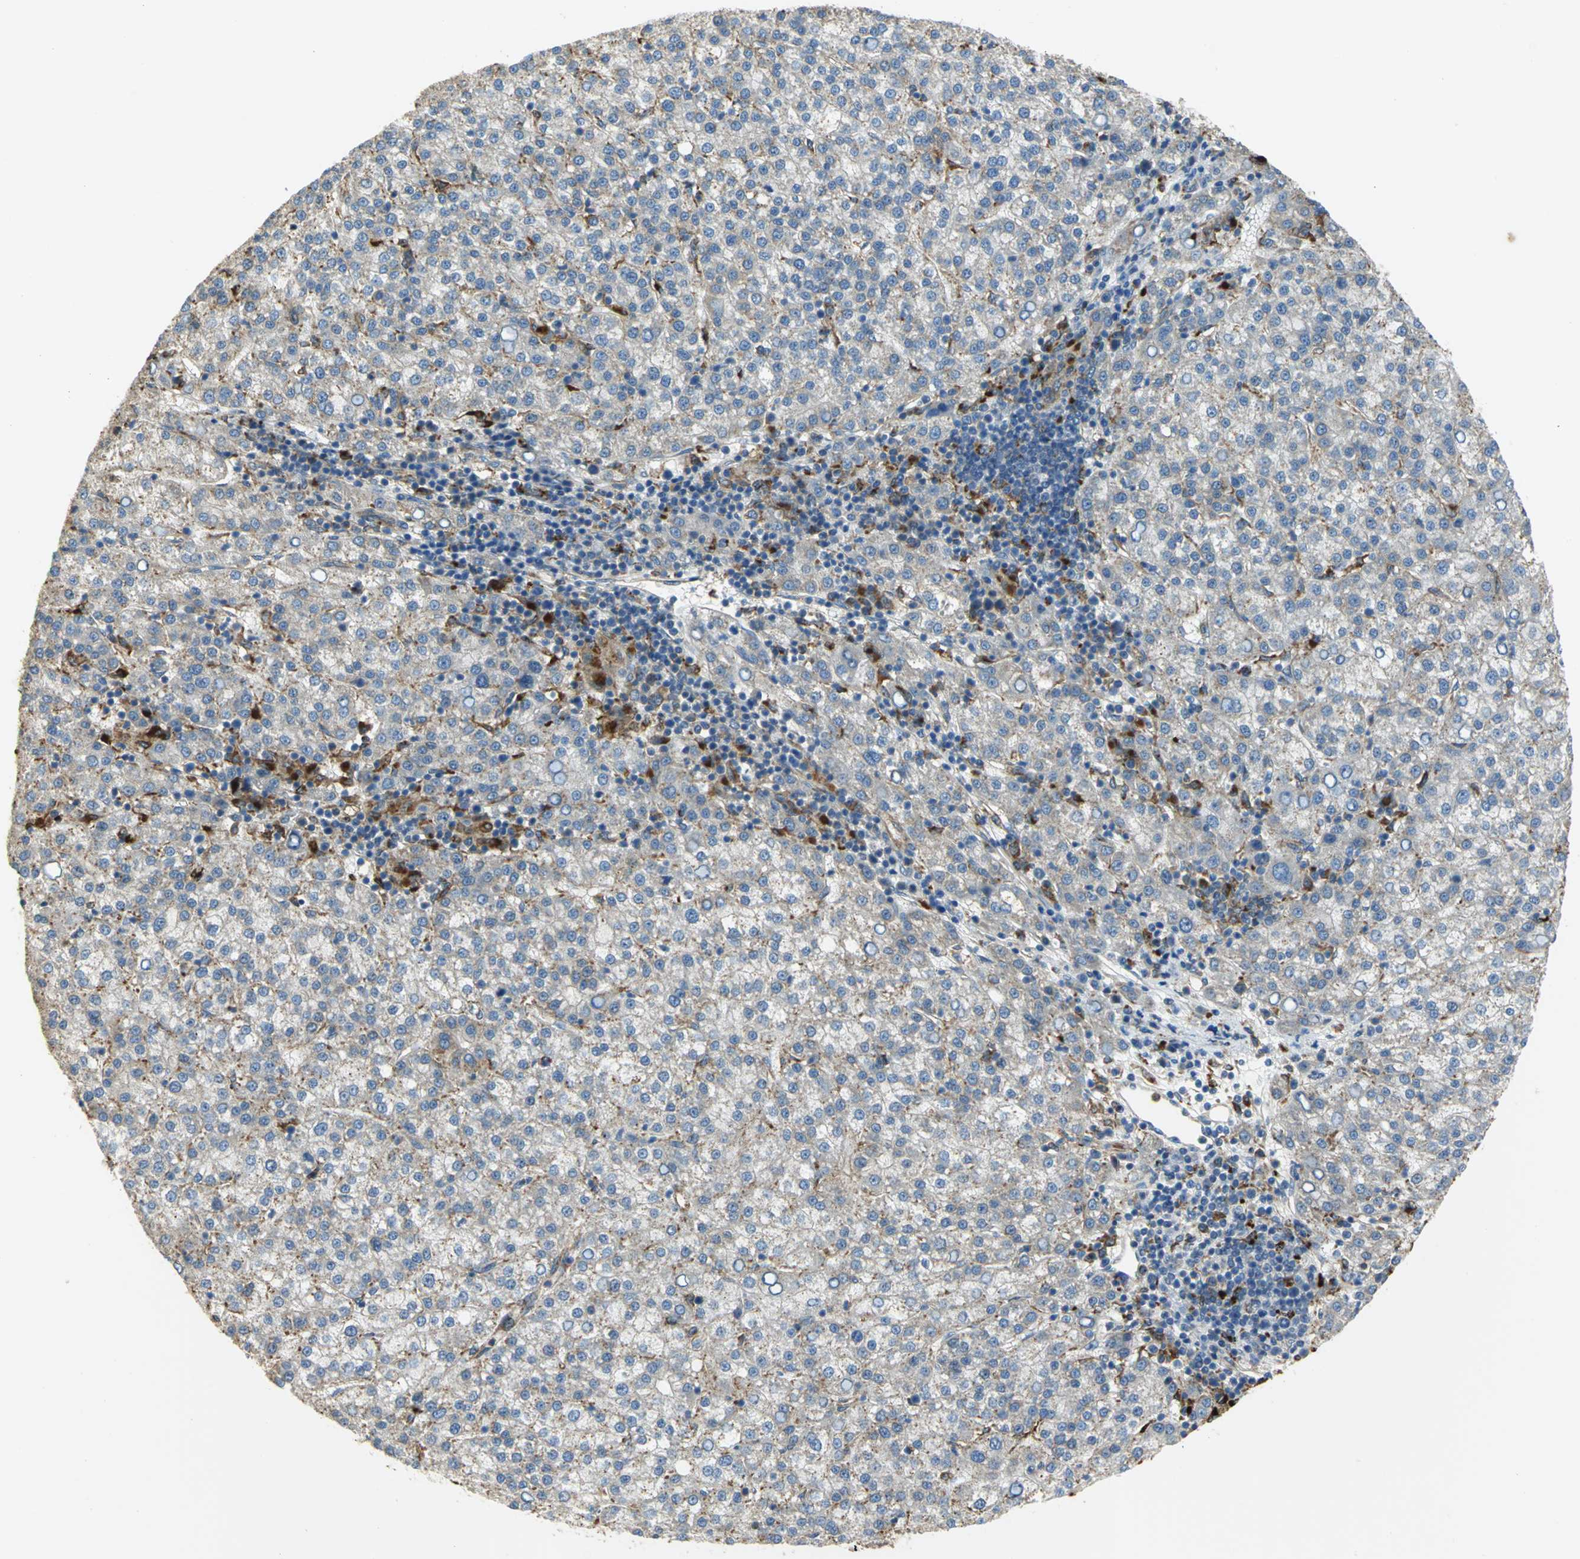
{"staining": {"intensity": "negative", "quantity": "none", "location": "none"}, "tissue": "liver cancer", "cell_type": "Tumor cells", "image_type": "cancer", "snomed": [{"axis": "morphology", "description": "Carcinoma, Hepatocellular, NOS"}, {"axis": "topography", "description": "Liver"}], "caption": "Human liver hepatocellular carcinoma stained for a protein using immunohistochemistry (IHC) displays no positivity in tumor cells.", "gene": "DIAPH2", "patient": {"sex": "female", "age": 58}}